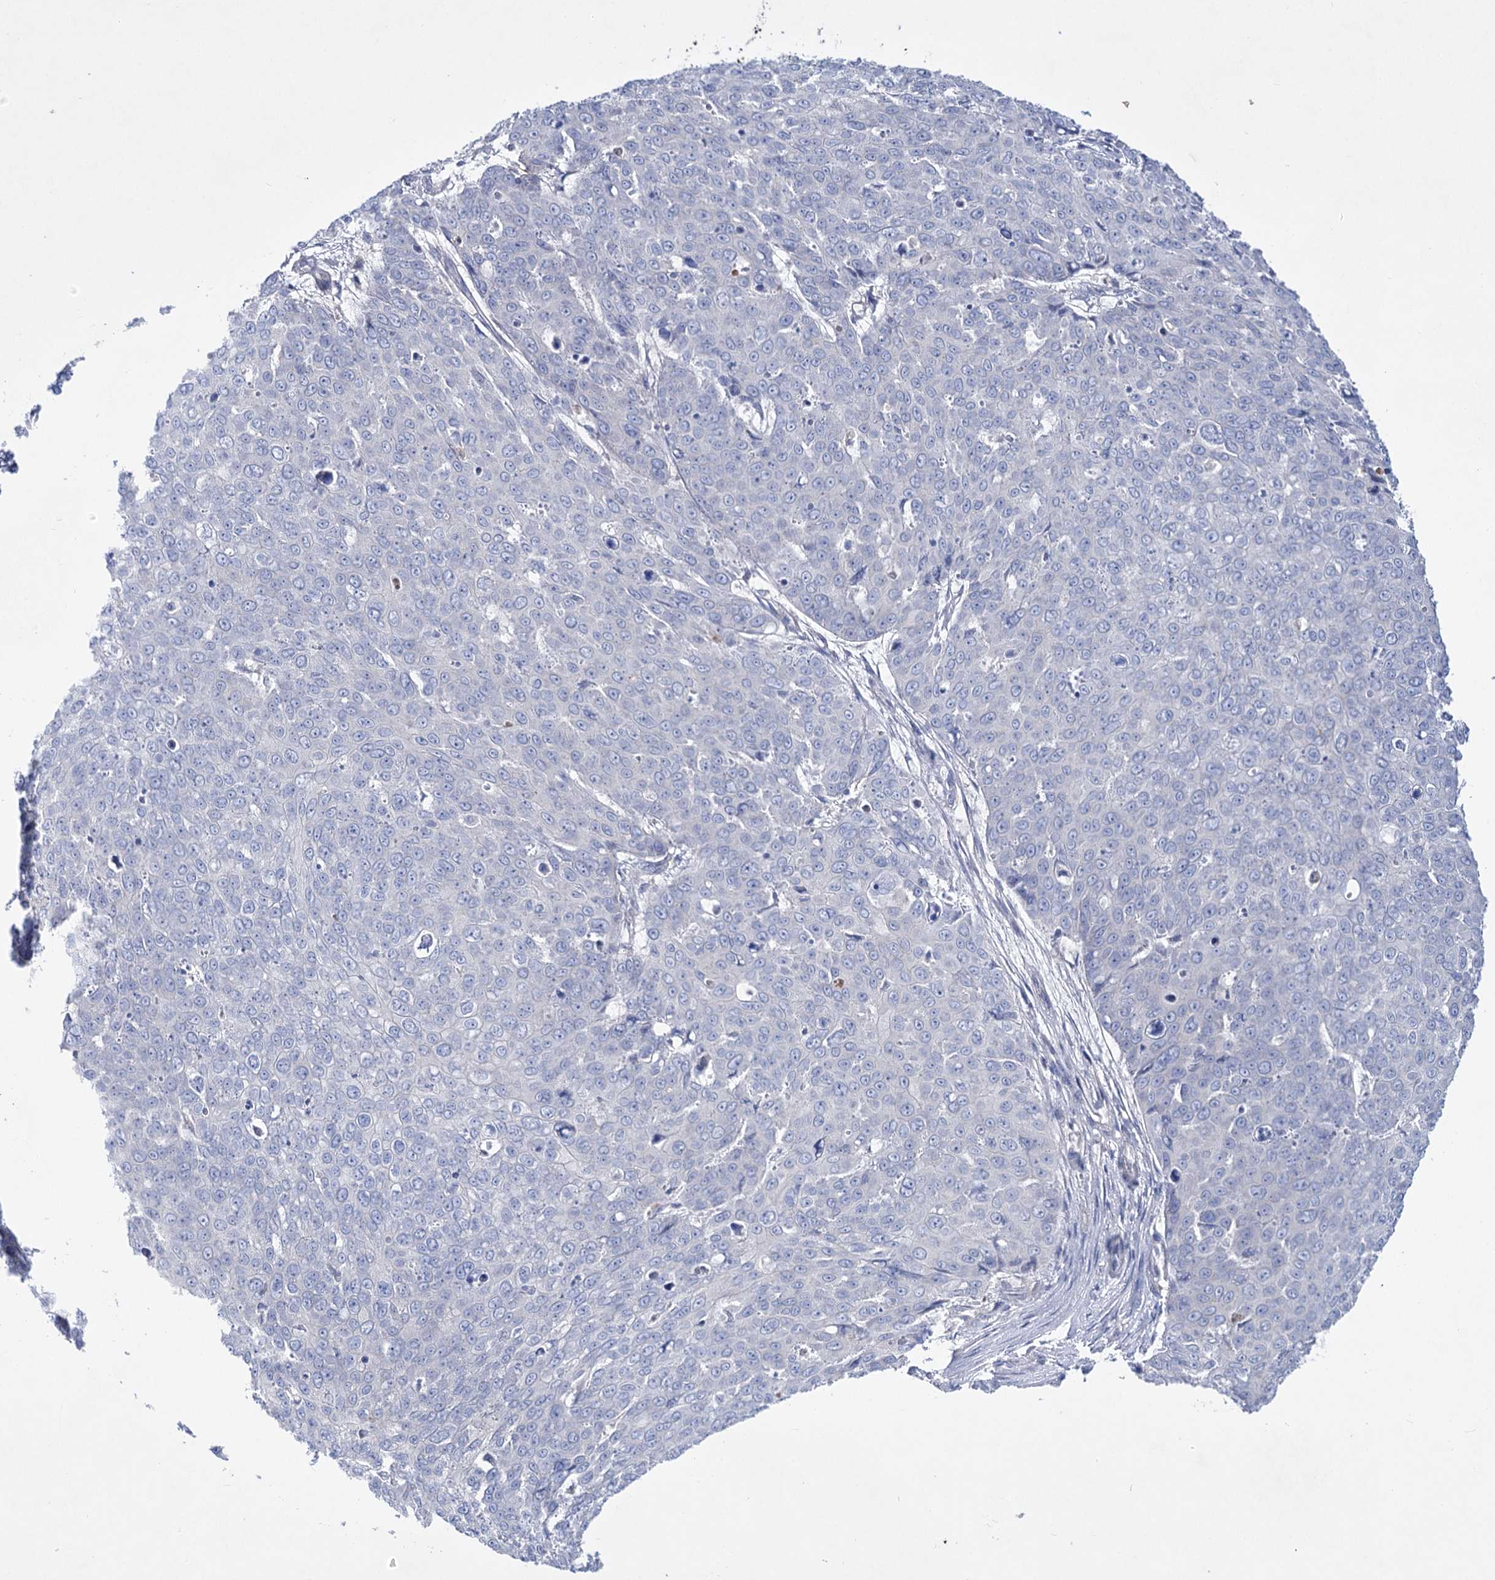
{"staining": {"intensity": "negative", "quantity": "none", "location": "none"}, "tissue": "skin cancer", "cell_type": "Tumor cells", "image_type": "cancer", "snomed": [{"axis": "morphology", "description": "Squamous cell carcinoma, NOS"}, {"axis": "topography", "description": "Skin"}], "caption": "Skin cancer stained for a protein using IHC shows no positivity tumor cells.", "gene": "LRRC14B", "patient": {"sex": "male", "age": 71}}